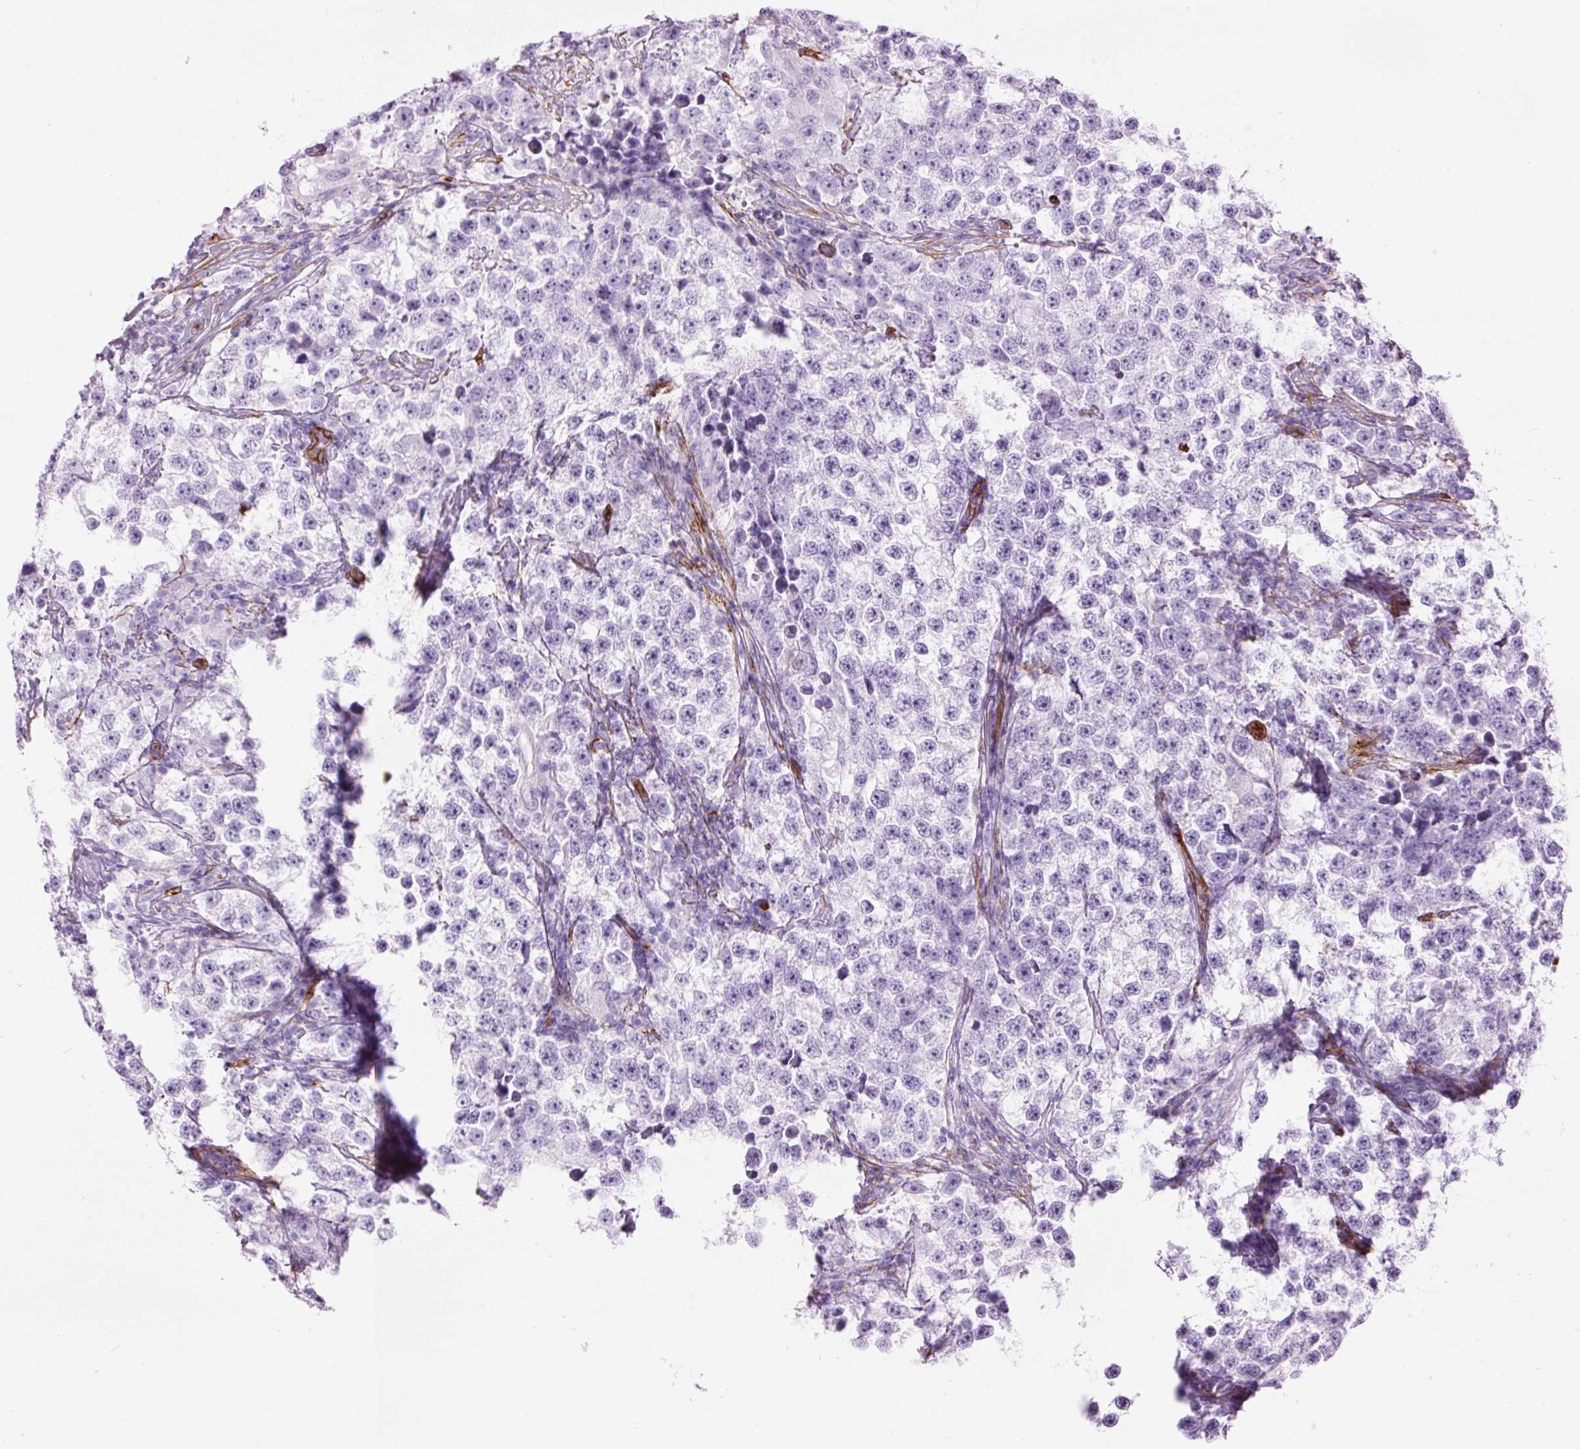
{"staining": {"intensity": "negative", "quantity": "none", "location": "none"}, "tissue": "testis cancer", "cell_type": "Tumor cells", "image_type": "cancer", "snomed": [{"axis": "morphology", "description": "Seminoma, NOS"}, {"axis": "topography", "description": "Testis"}], "caption": "Testis seminoma stained for a protein using immunohistochemistry reveals no positivity tumor cells.", "gene": "CAV1", "patient": {"sex": "male", "age": 46}}